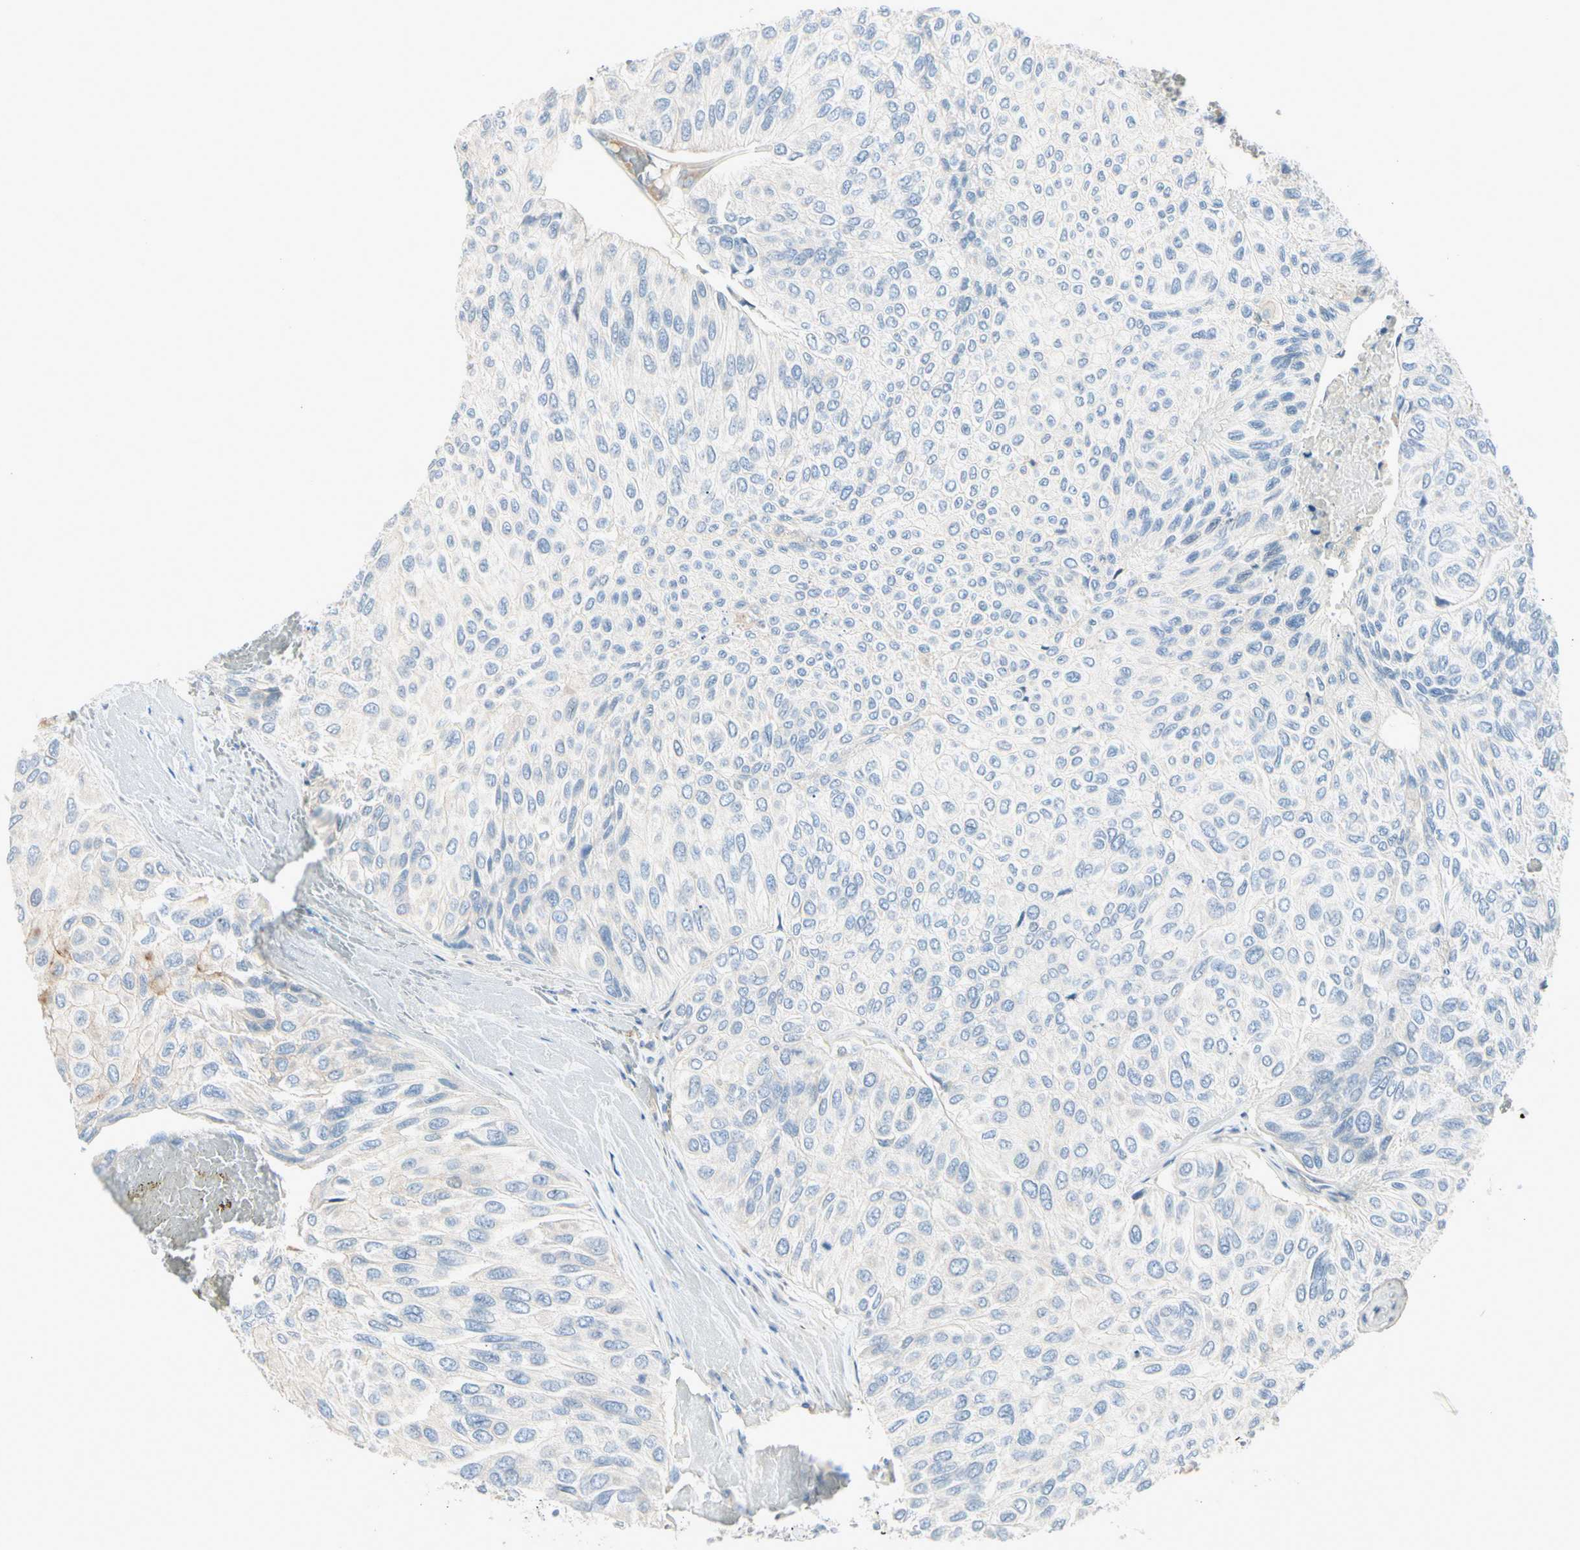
{"staining": {"intensity": "negative", "quantity": "none", "location": "none"}, "tissue": "urothelial cancer", "cell_type": "Tumor cells", "image_type": "cancer", "snomed": [{"axis": "morphology", "description": "Urothelial carcinoma, High grade"}, {"axis": "topography", "description": "Urinary bladder"}], "caption": "Urothelial carcinoma (high-grade) was stained to show a protein in brown. There is no significant expression in tumor cells.", "gene": "CYP2E1", "patient": {"sex": "male", "age": 66}}